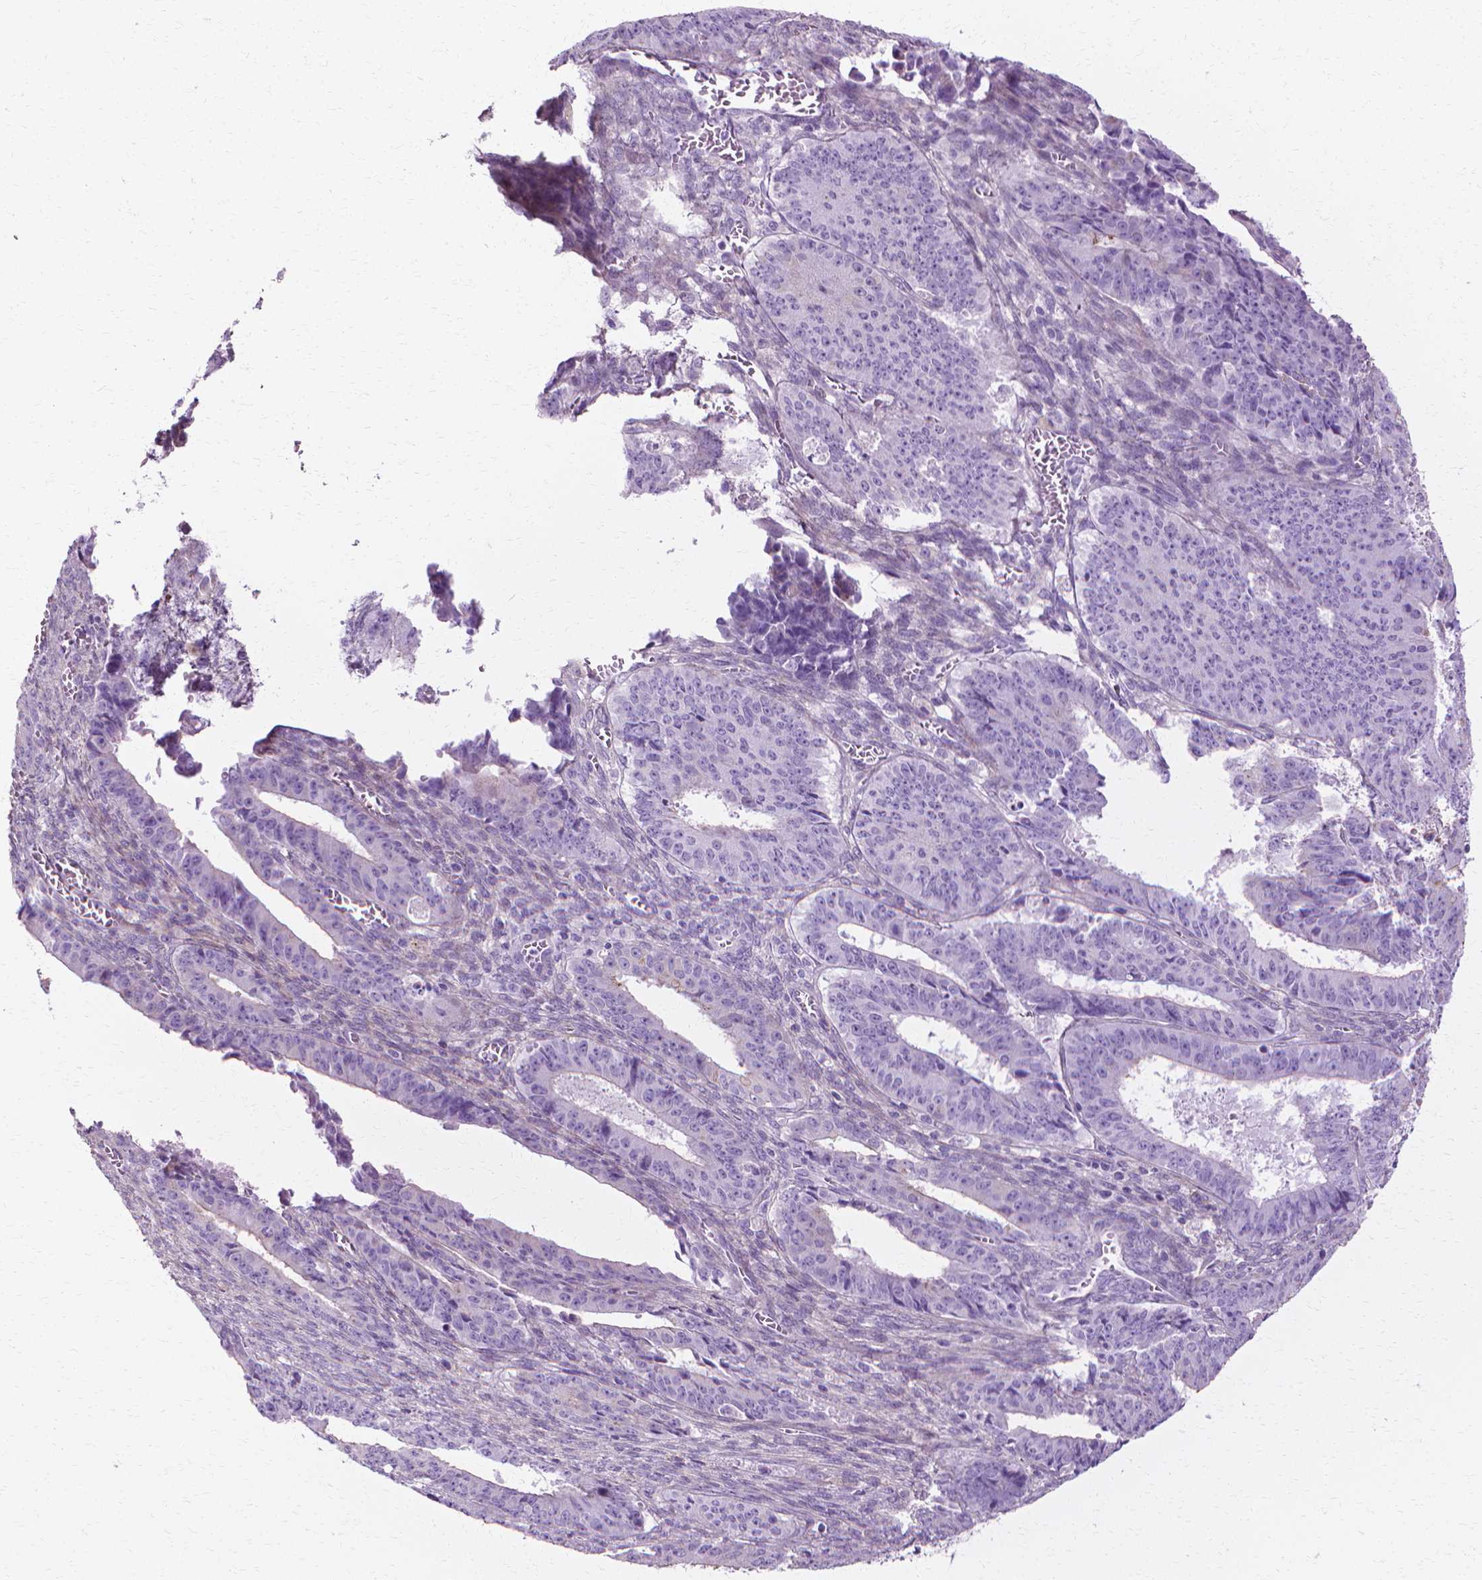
{"staining": {"intensity": "negative", "quantity": "none", "location": "none"}, "tissue": "ovarian cancer", "cell_type": "Tumor cells", "image_type": "cancer", "snomed": [{"axis": "morphology", "description": "Carcinoma, endometroid"}, {"axis": "topography", "description": "Ovary"}], "caption": "High magnification brightfield microscopy of ovarian cancer stained with DAB (brown) and counterstained with hematoxylin (blue): tumor cells show no significant staining.", "gene": "CFAP157", "patient": {"sex": "female", "age": 42}}